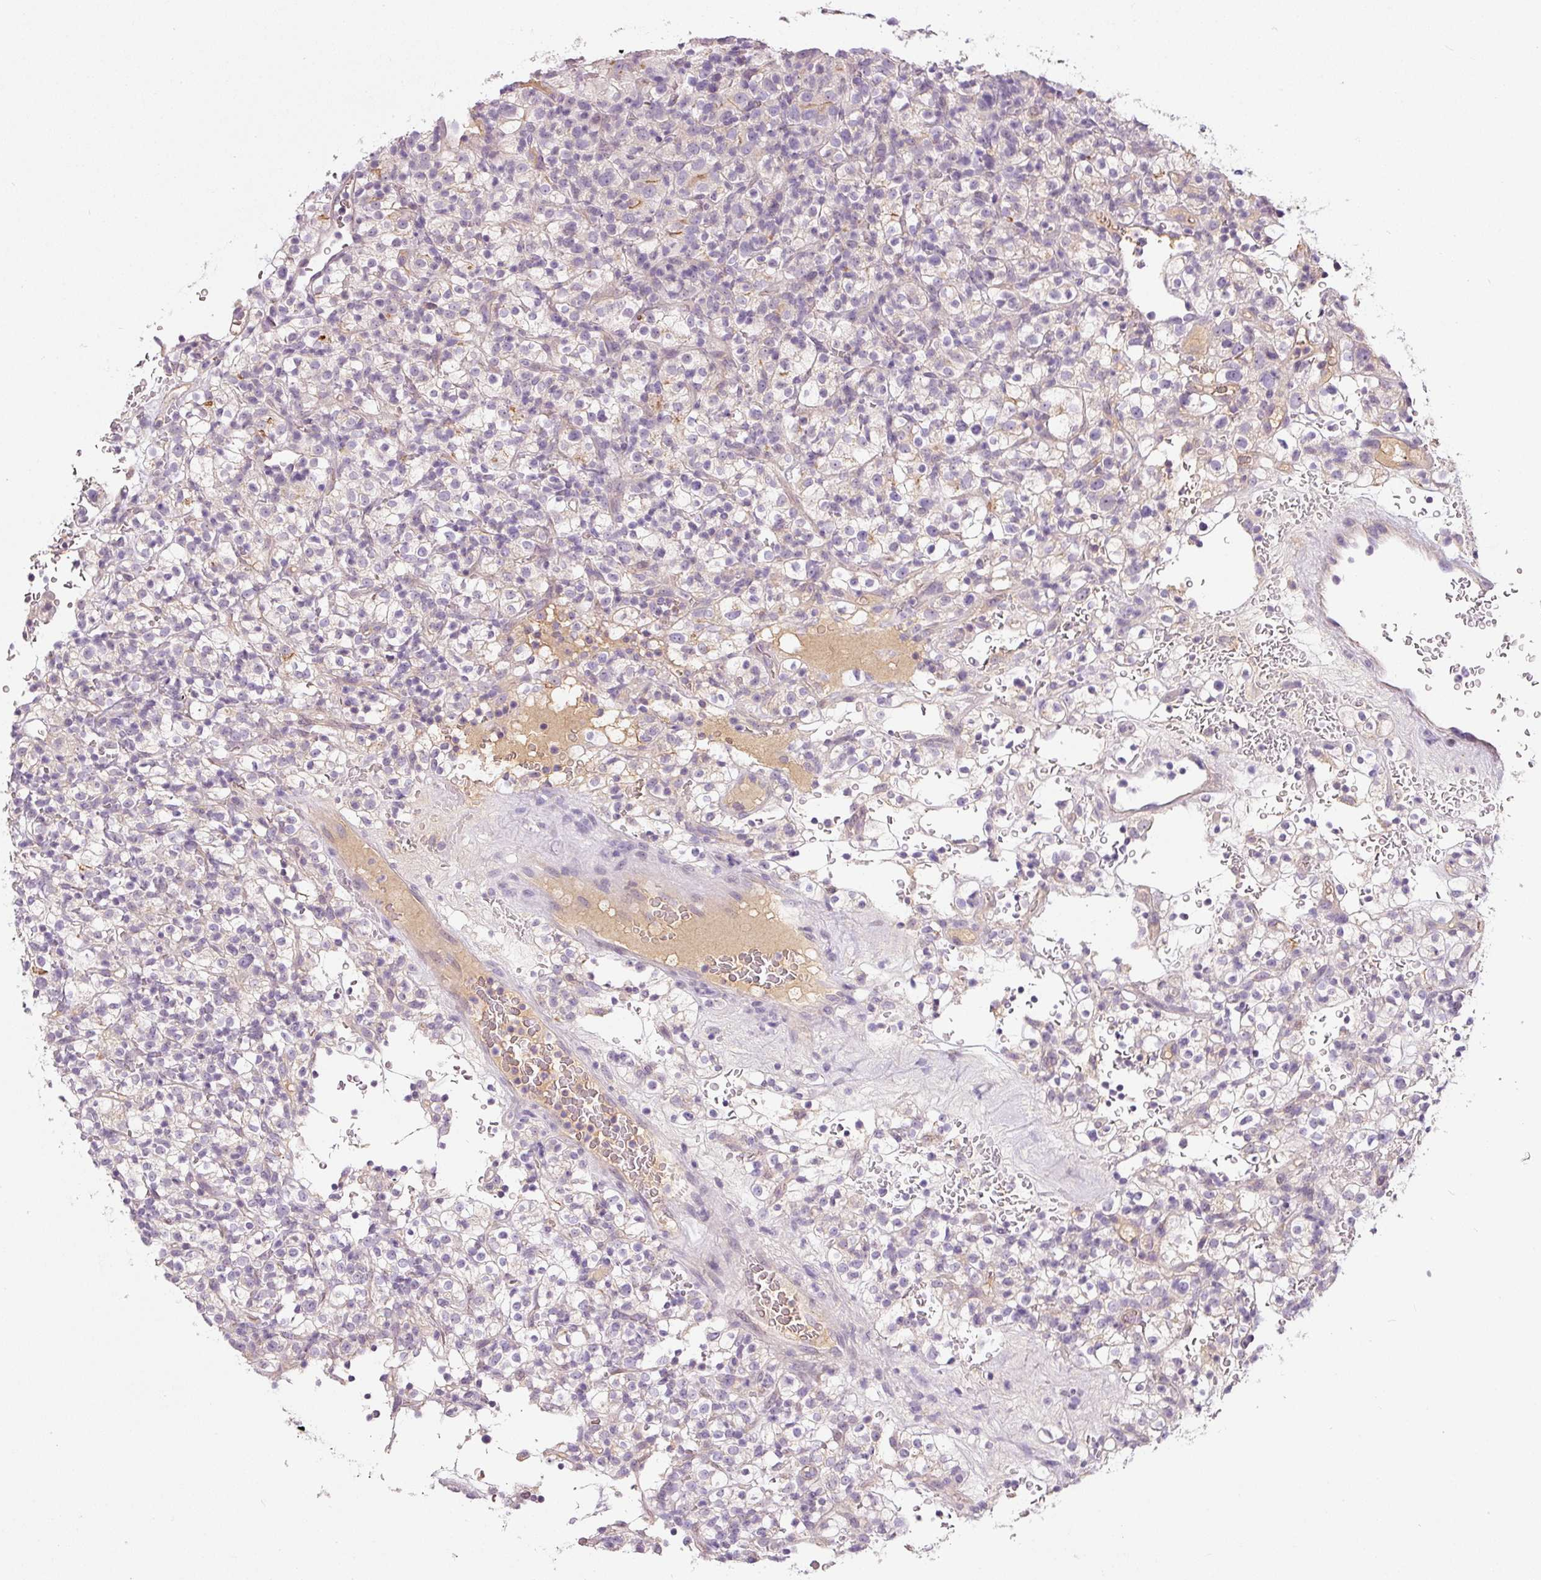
{"staining": {"intensity": "negative", "quantity": "none", "location": "none"}, "tissue": "renal cancer", "cell_type": "Tumor cells", "image_type": "cancer", "snomed": [{"axis": "morphology", "description": "Normal tissue, NOS"}, {"axis": "morphology", "description": "Adenocarcinoma, NOS"}, {"axis": "topography", "description": "Kidney"}], "caption": "A photomicrograph of renal cancer (adenocarcinoma) stained for a protein shows no brown staining in tumor cells. (DAB (3,3'-diaminobenzidine) immunohistochemistry (IHC), high magnification).", "gene": "TMEM37", "patient": {"sex": "female", "age": 72}}